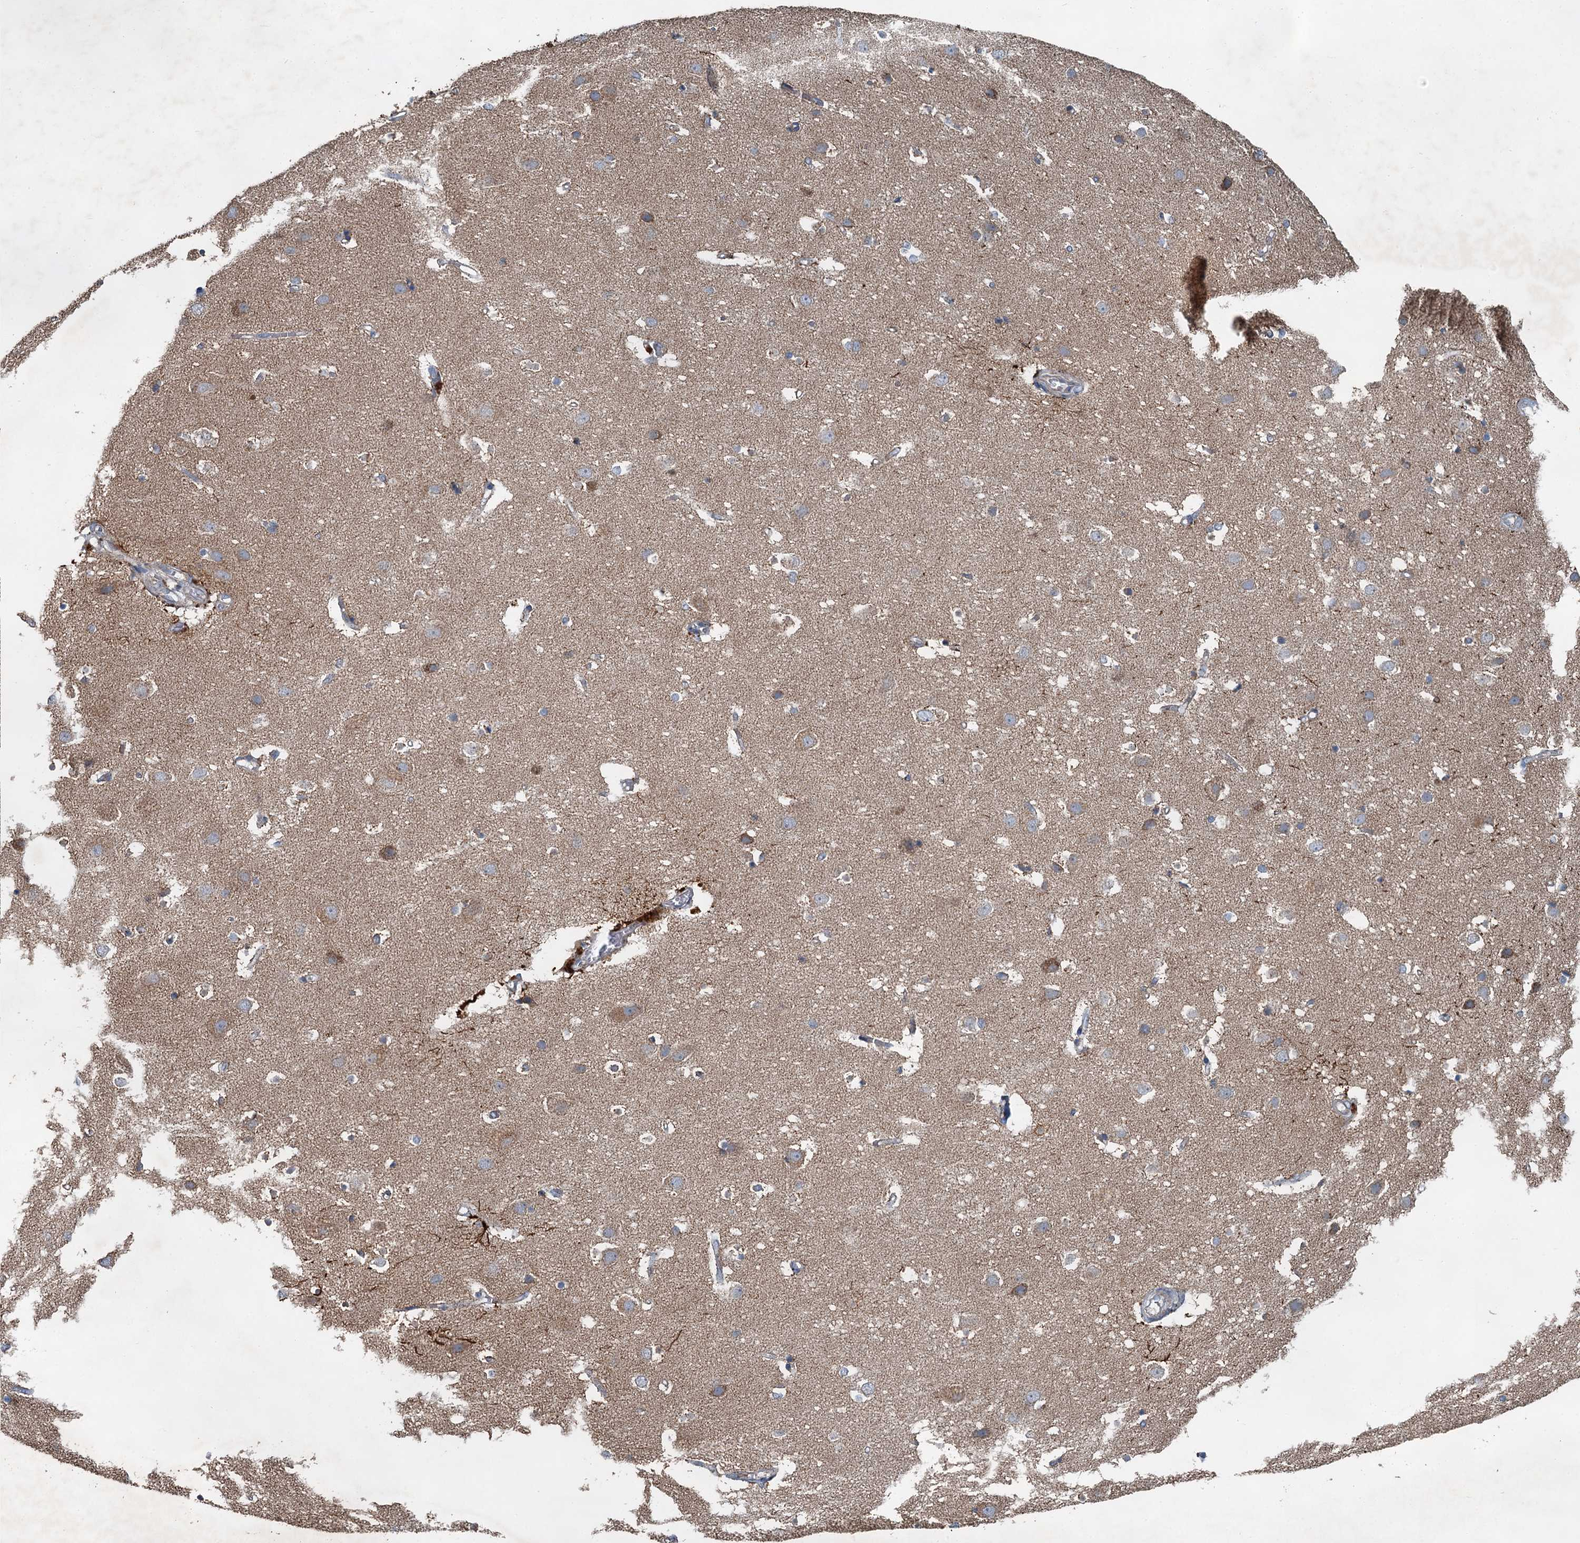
{"staining": {"intensity": "weak", "quantity": "25%-75%", "location": "cytoplasmic/membranous"}, "tissue": "cerebral cortex", "cell_type": "Endothelial cells", "image_type": "normal", "snomed": [{"axis": "morphology", "description": "Normal tissue, NOS"}, {"axis": "topography", "description": "Cerebral cortex"}], "caption": "Brown immunohistochemical staining in benign cerebral cortex reveals weak cytoplasmic/membranous staining in about 25%-75% of endothelial cells.", "gene": "HAUS2", "patient": {"sex": "male", "age": 54}}